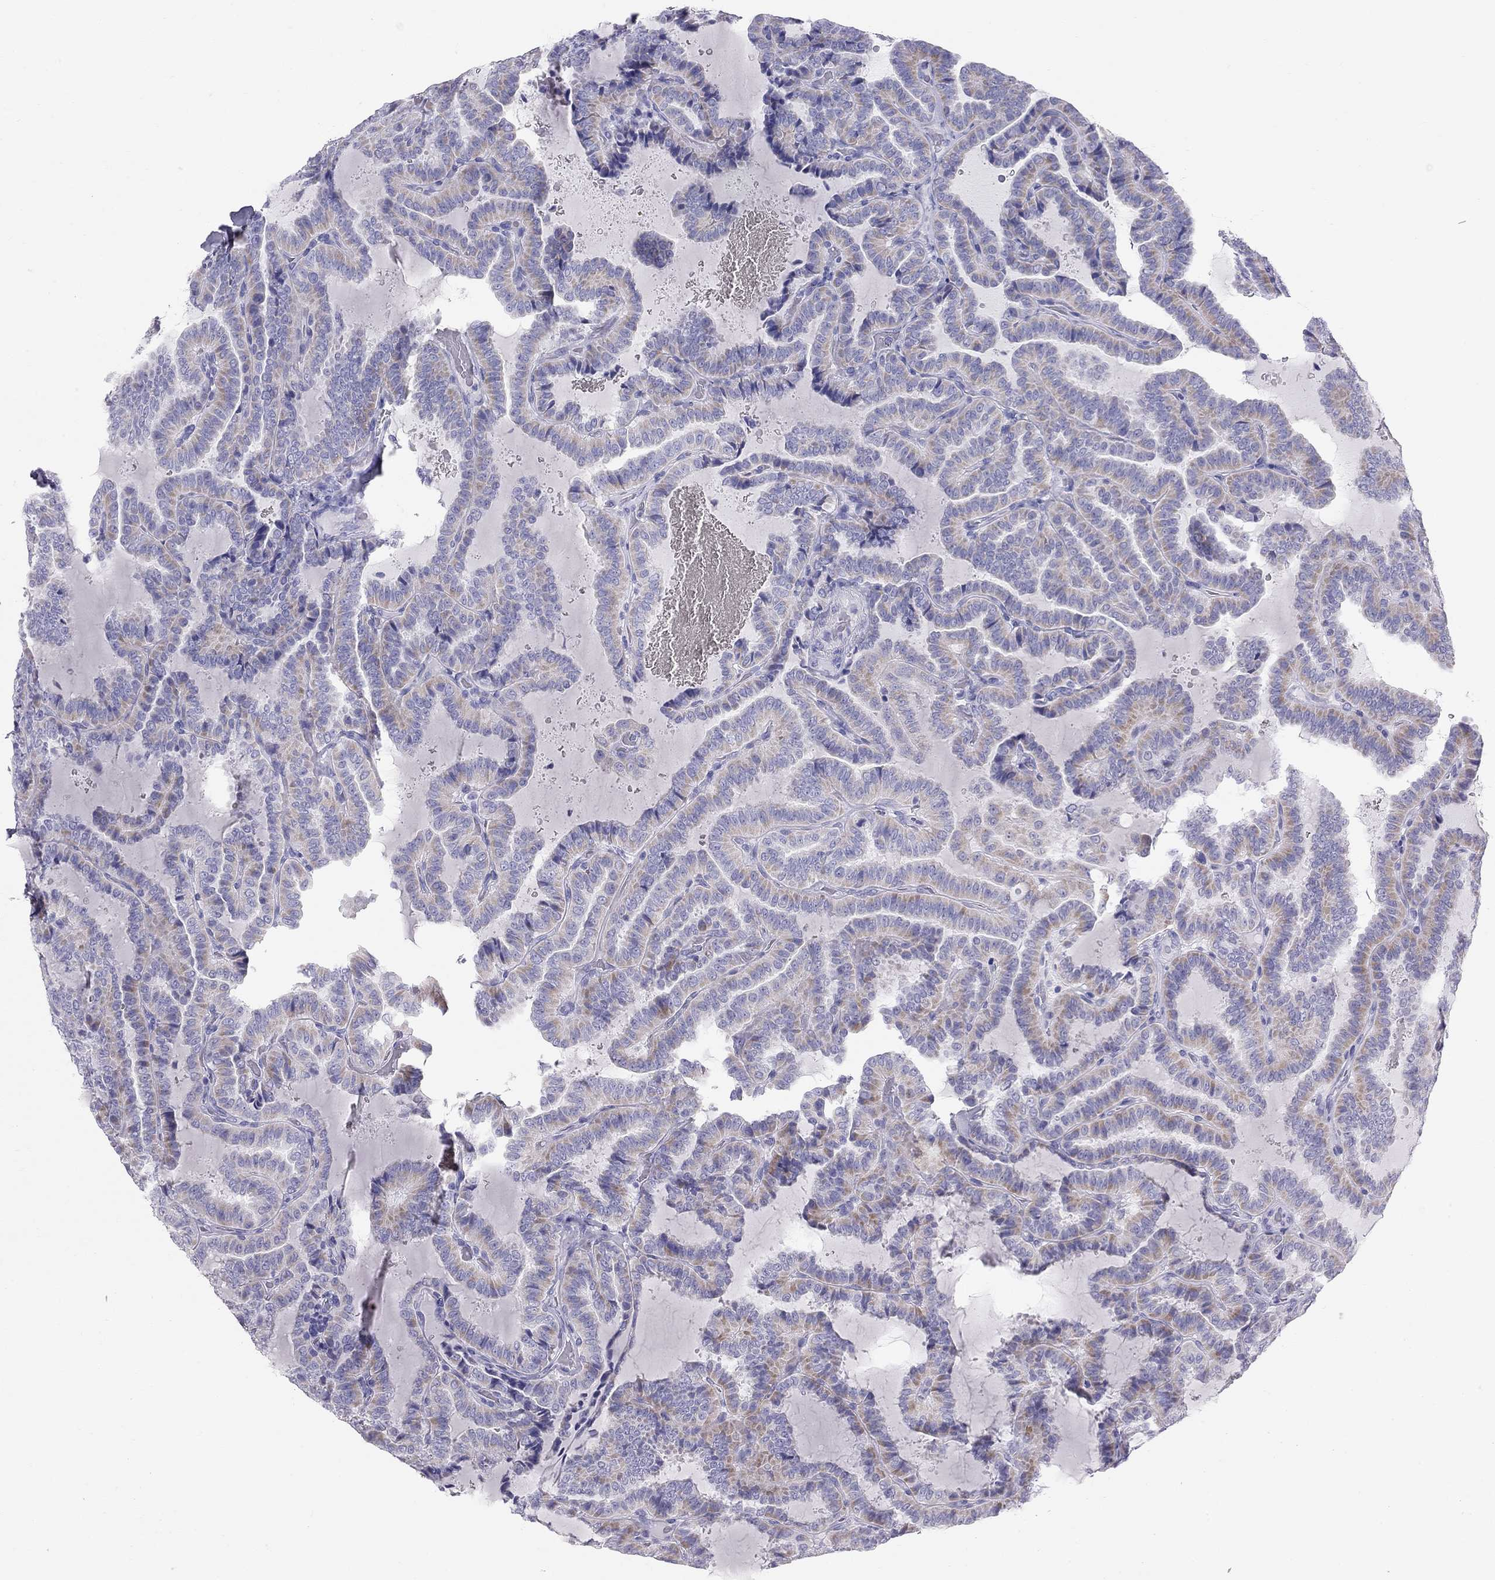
{"staining": {"intensity": "moderate", "quantity": "<25%", "location": "cytoplasmic/membranous"}, "tissue": "thyroid cancer", "cell_type": "Tumor cells", "image_type": "cancer", "snomed": [{"axis": "morphology", "description": "Papillary adenocarcinoma, NOS"}, {"axis": "topography", "description": "Thyroid gland"}], "caption": "High-power microscopy captured an immunohistochemistry micrograph of thyroid cancer, revealing moderate cytoplasmic/membranous staining in approximately <25% of tumor cells.", "gene": "TRPM3", "patient": {"sex": "female", "age": 39}}